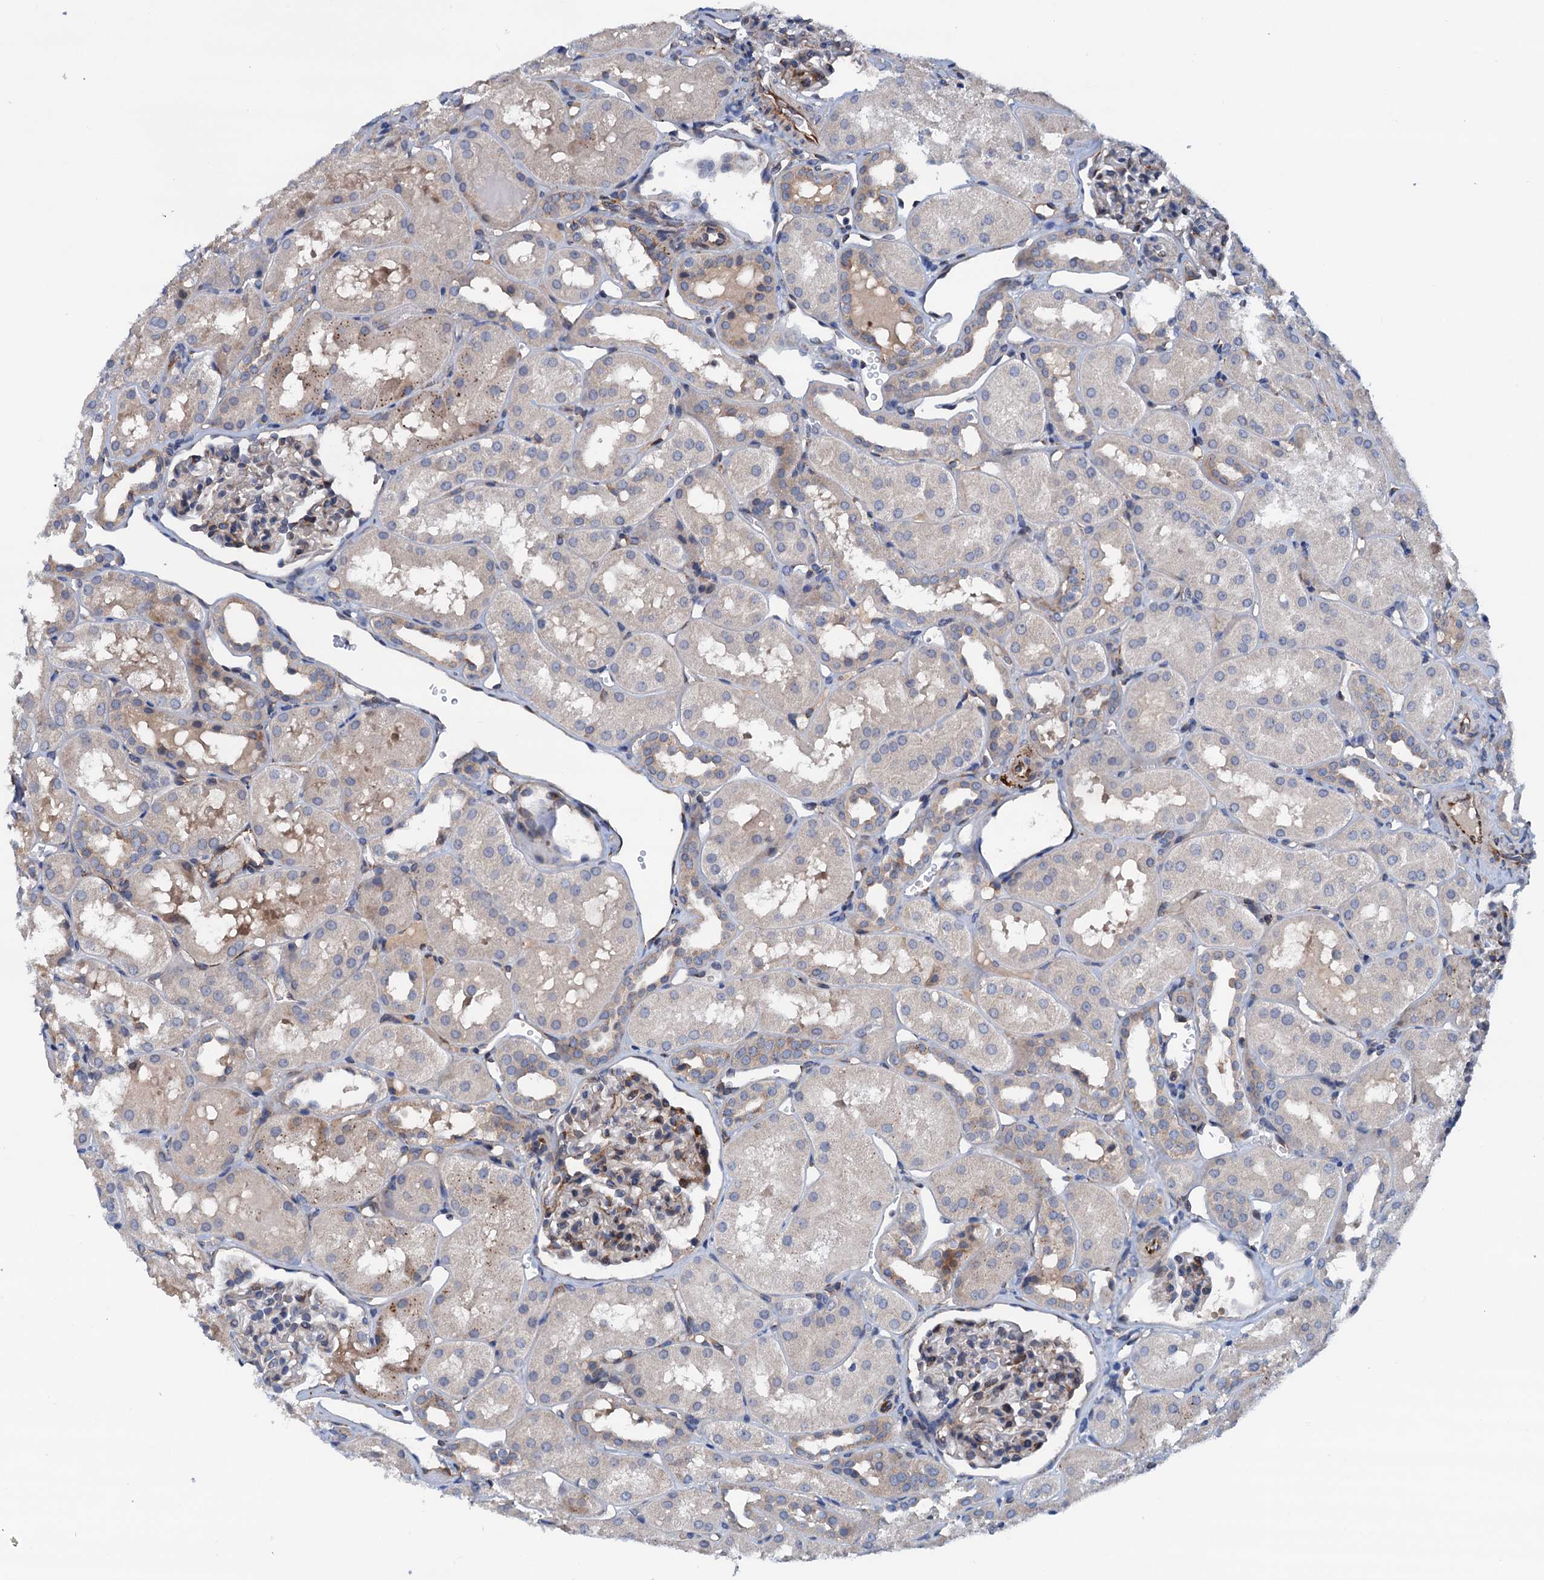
{"staining": {"intensity": "moderate", "quantity": "25%-75%", "location": "cytoplasmic/membranous"}, "tissue": "kidney", "cell_type": "Cells in glomeruli", "image_type": "normal", "snomed": [{"axis": "morphology", "description": "Normal tissue, NOS"}, {"axis": "topography", "description": "Kidney"}, {"axis": "topography", "description": "Urinary bladder"}], "caption": "Benign kidney displays moderate cytoplasmic/membranous staining in about 25%-75% of cells in glomeruli, visualized by immunohistochemistry. The staining is performed using DAB (3,3'-diaminobenzidine) brown chromogen to label protein expression. The nuclei are counter-stained blue using hematoxylin.", "gene": "RASSF9", "patient": {"sex": "male", "age": 16}}